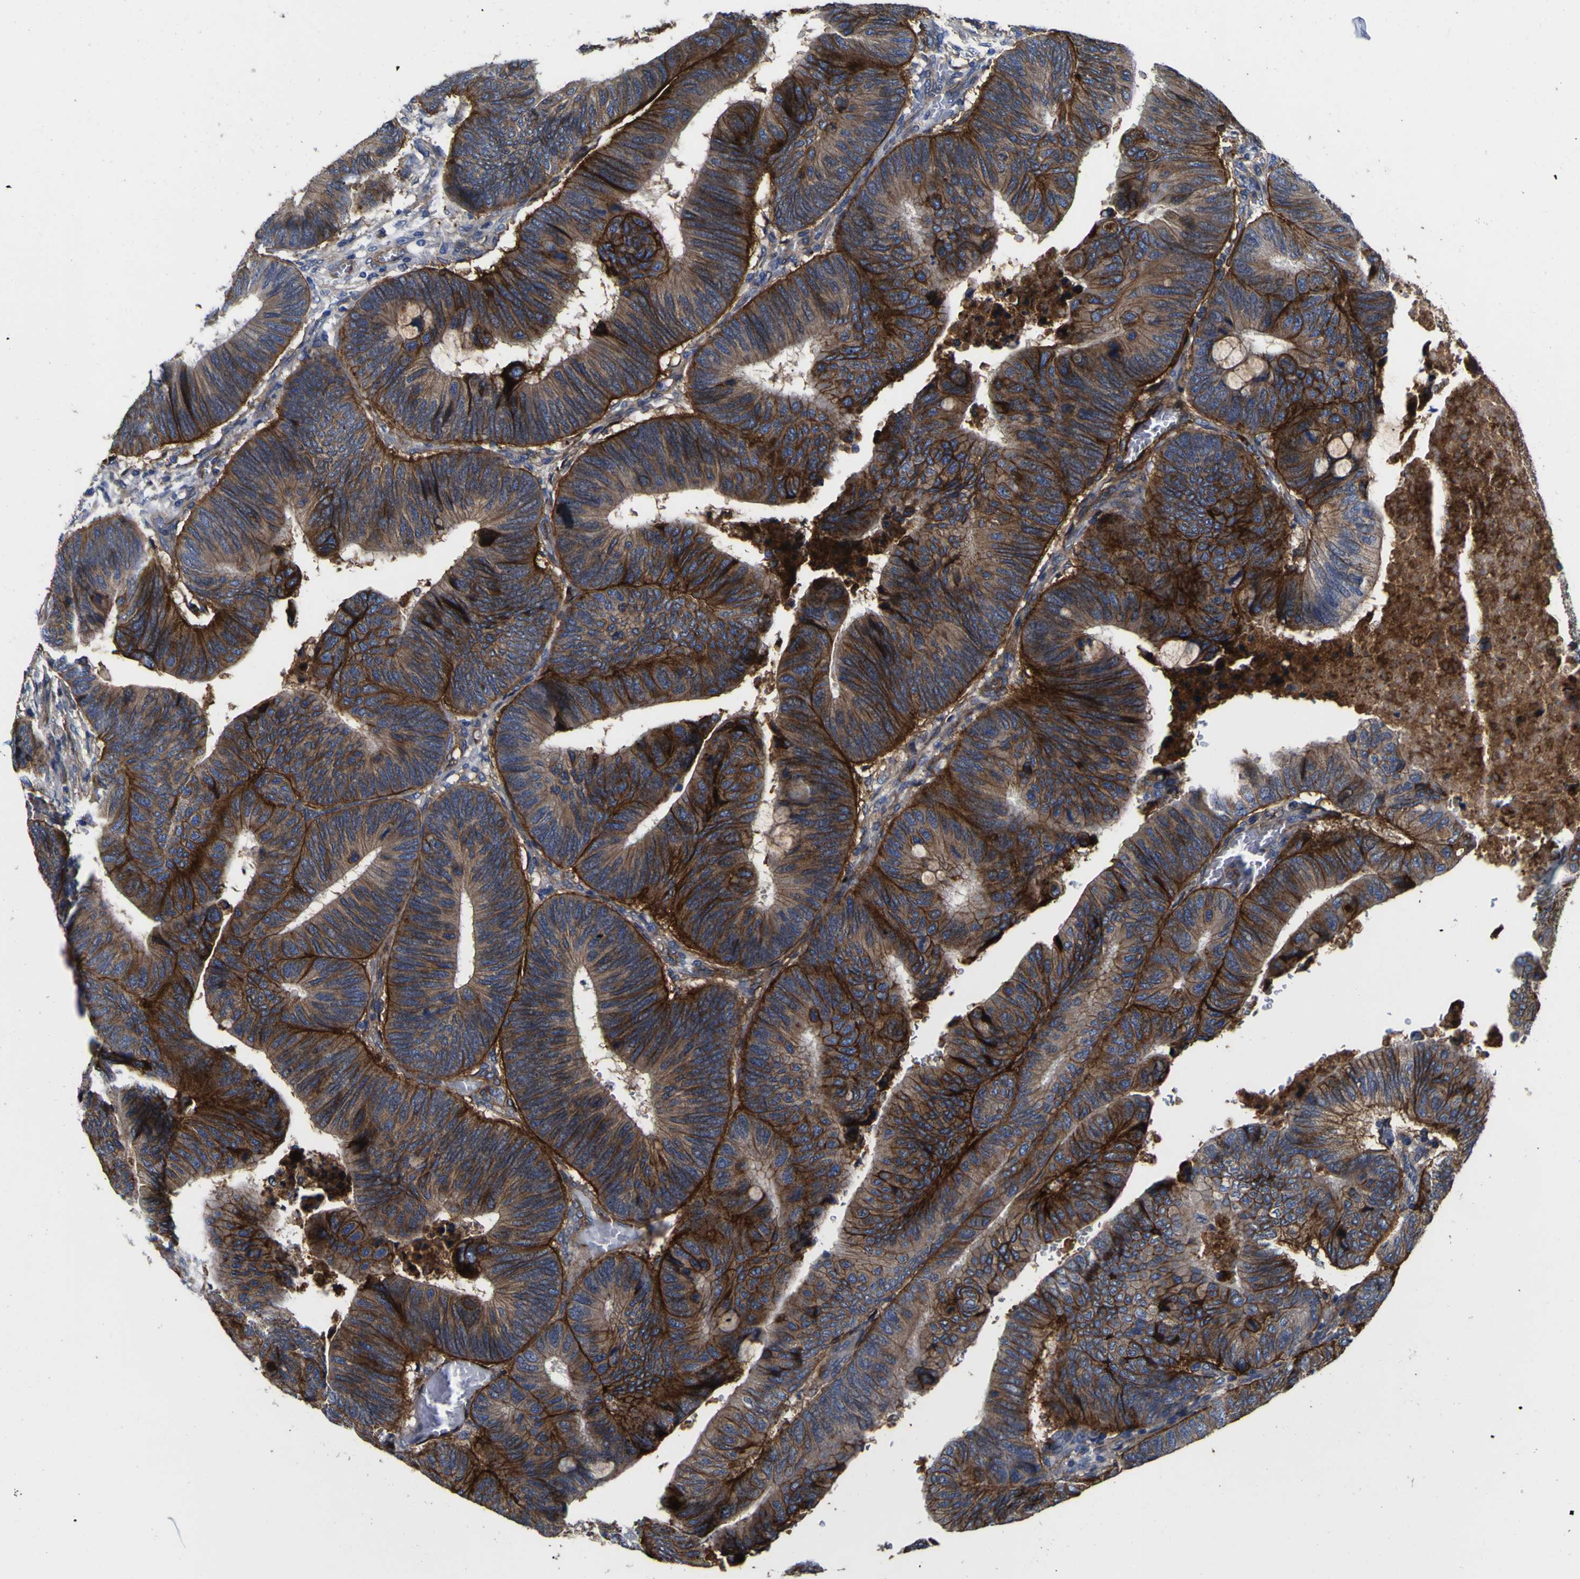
{"staining": {"intensity": "moderate", "quantity": ">75%", "location": "cytoplasmic/membranous"}, "tissue": "colorectal cancer", "cell_type": "Tumor cells", "image_type": "cancer", "snomed": [{"axis": "morphology", "description": "Normal tissue, NOS"}, {"axis": "morphology", "description": "Adenocarcinoma, NOS"}, {"axis": "topography", "description": "Rectum"}, {"axis": "topography", "description": "Peripheral nerve tissue"}], "caption": "Colorectal cancer stained for a protein reveals moderate cytoplasmic/membranous positivity in tumor cells.", "gene": "CD151", "patient": {"sex": "male", "age": 92}}